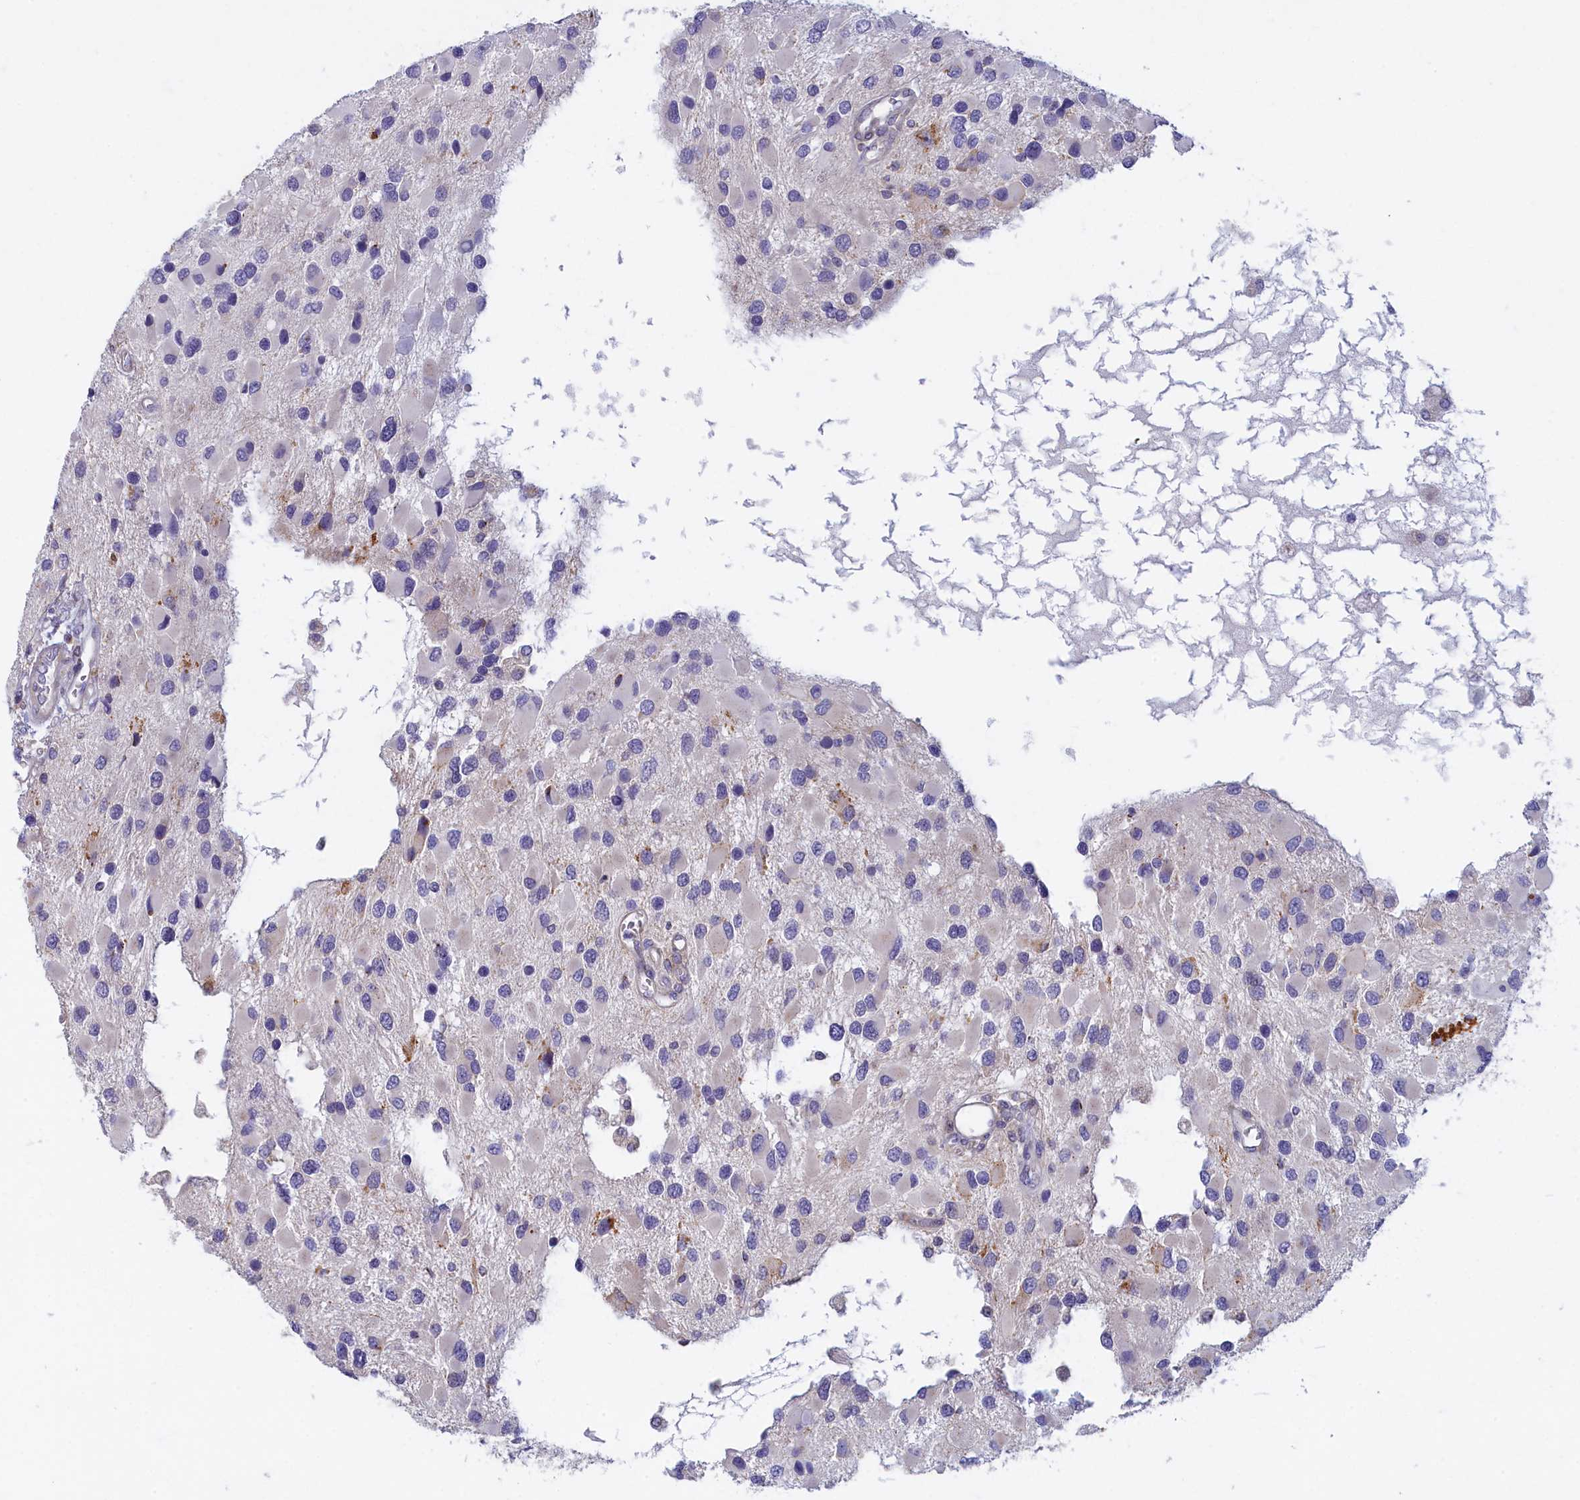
{"staining": {"intensity": "negative", "quantity": "none", "location": "none"}, "tissue": "glioma", "cell_type": "Tumor cells", "image_type": "cancer", "snomed": [{"axis": "morphology", "description": "Glioma, malignant, High grade"}, {"axis": "topography", "description": "Brain"}], "caption": "DAB immunohistochemical staining of glioma shows no significant expression in tumor cells.", "gene": "NOL10", "patient": {"sex": "male", "age": 53}}